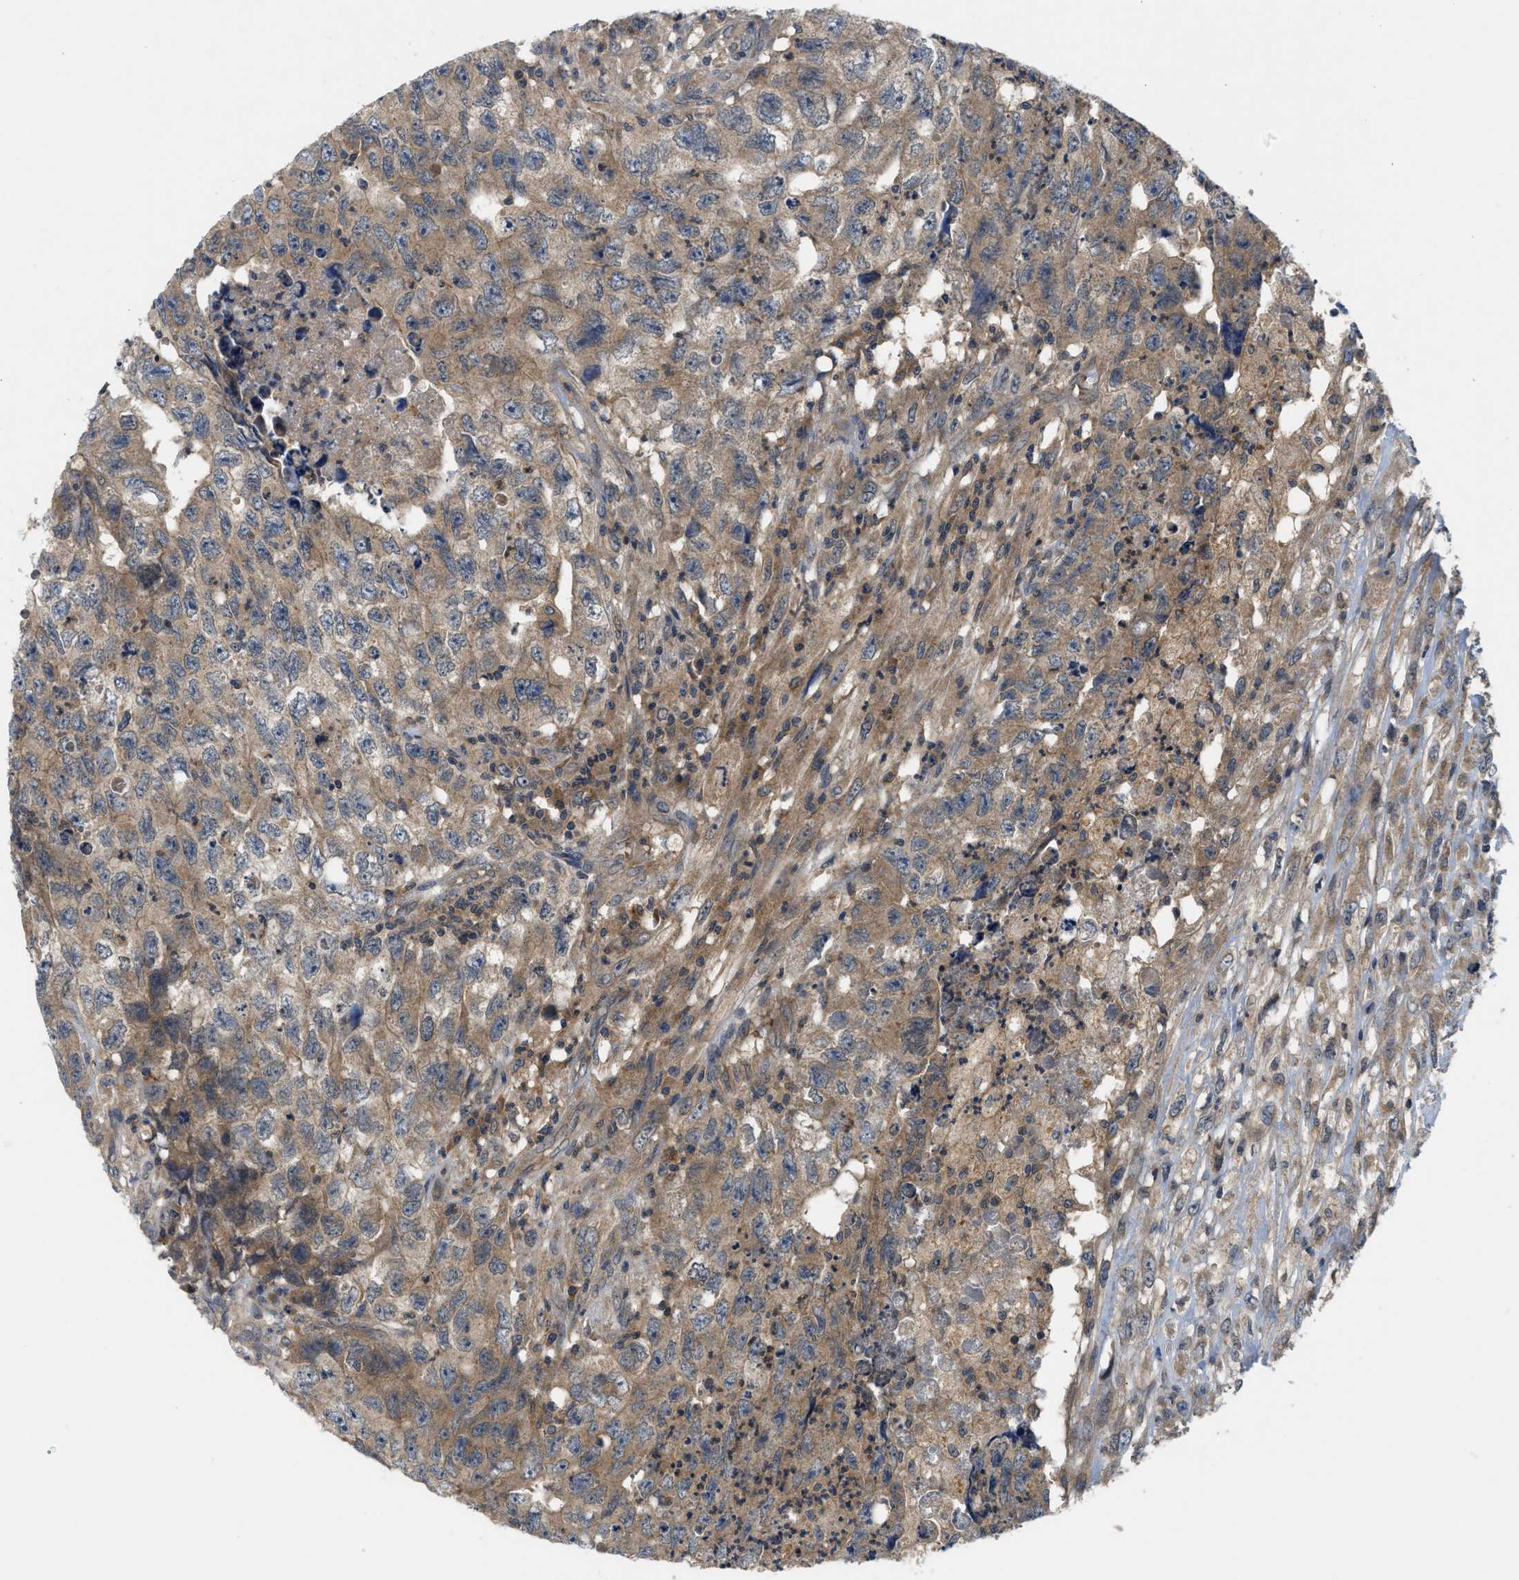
{"staining": {"intensity": "moderate", "quantity": ">75%", "location": "cytoplasmic/membranous"}, "tissue": "testis cancer", "cell_type": "Tumor cells", "image_type": "cancer", "snomed": [{"axis": "morphology", "description": "Carcinoma, Embryonal, NOS"}, {"axis": "topography", "description": "Testis"}], "caption": "A photomicrograph of human embryonal carcinoma (testis) stained for a protein displays moderate cytoplasmic/membranous brown staining in tumor cells.", "gene": "PDE7A", "patient": {"sex": "male", "age": 32}}